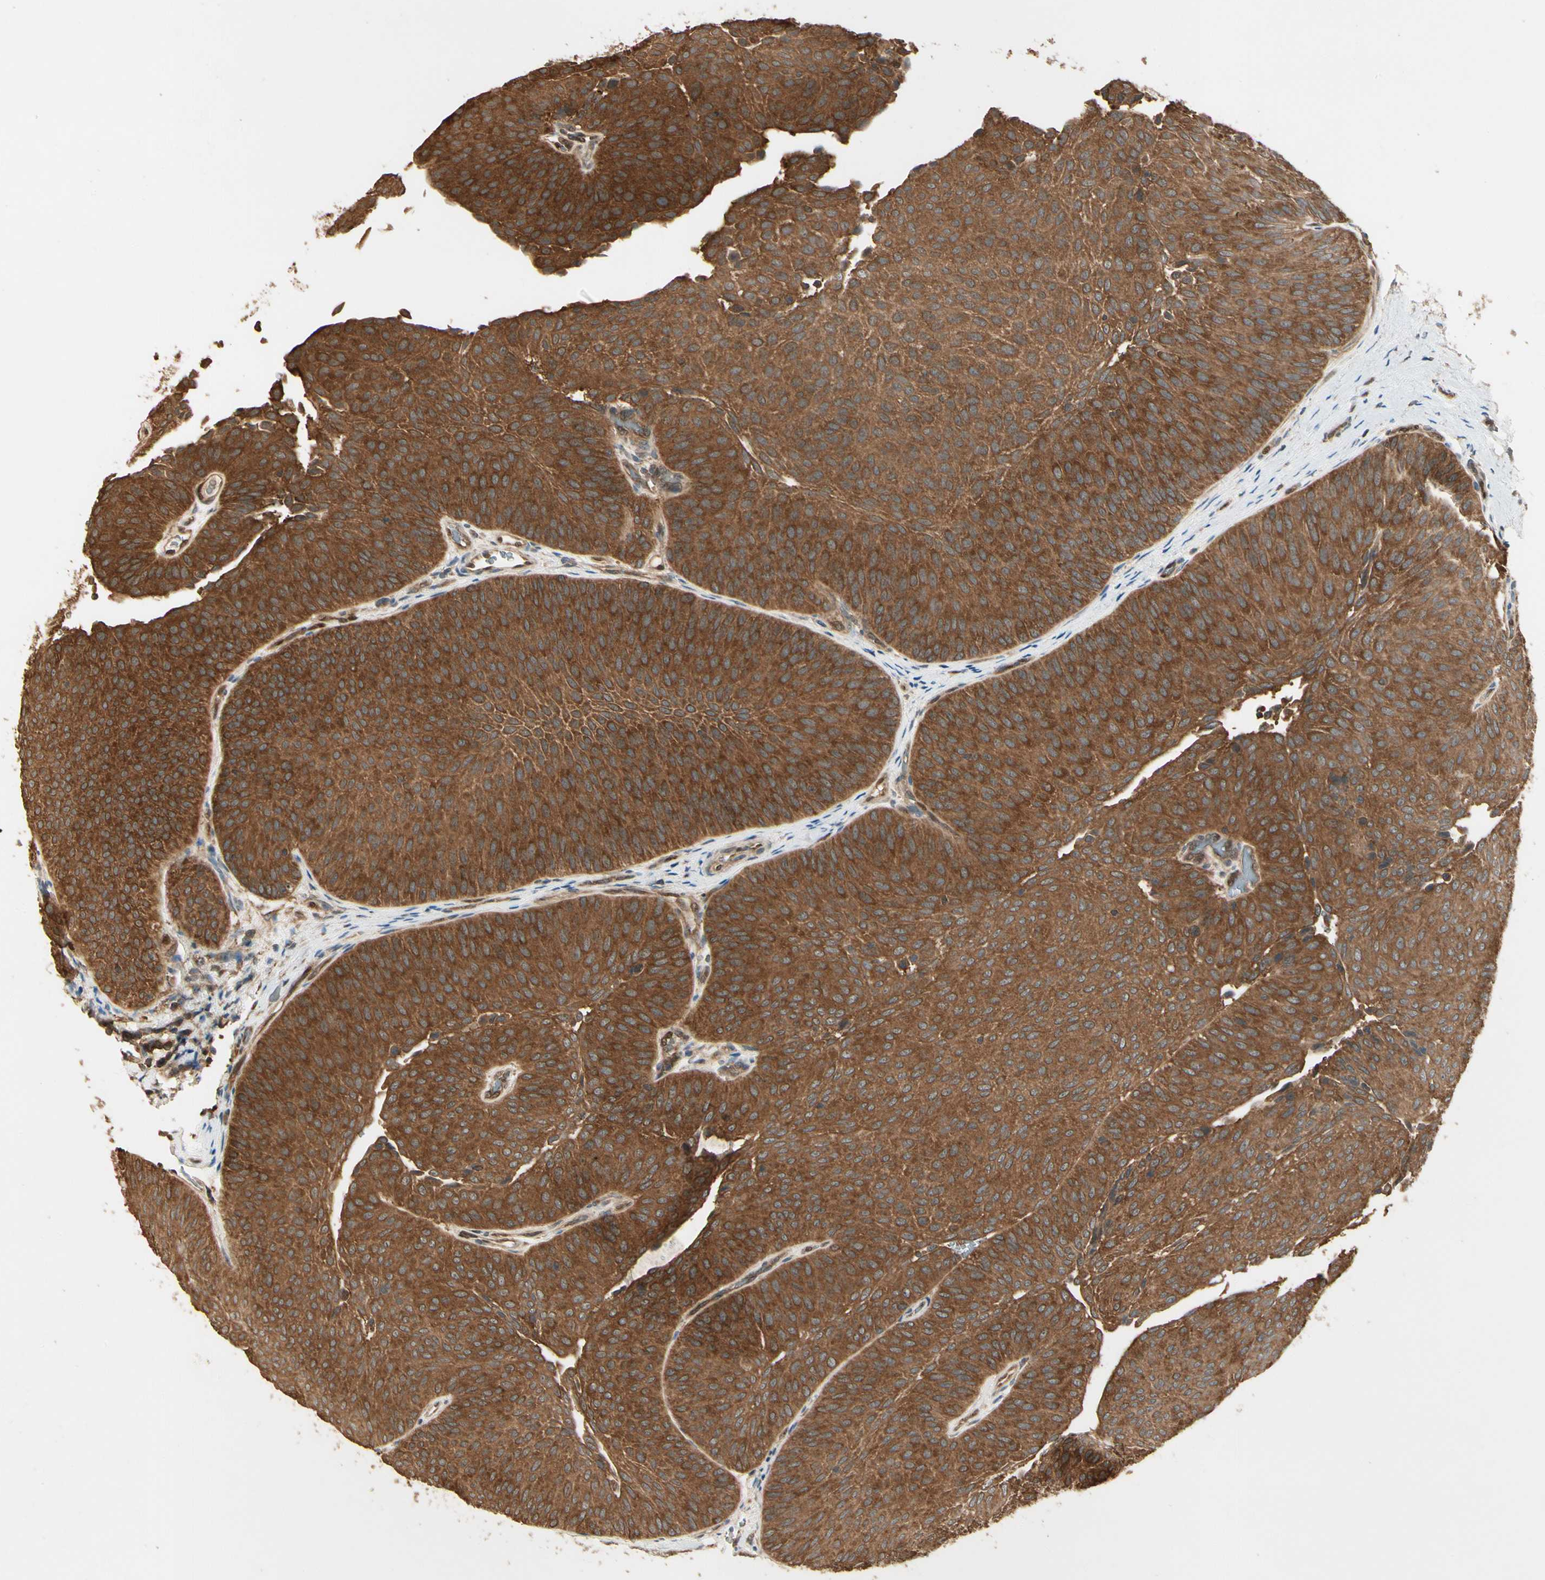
{"staining": {"intensity": "strong", "quantity": ">75%", "location": "cytoplasmic/membranous"}, "tissue": "urothelial cancer", "cell_type": "Tumor cells", "image_type": "cancer", "snomed": [{"axis": "morphology", "description": "Urothelial carcinoma, Low grade"}, {"axis": "topography", "description": "Urinary bladder"}], "caption": "A brown stain labels strong cytoplasmic/membranous positivity of a protein in low-grade urothelial carcinoma tumor cells.", "gene": "CCT7", "patient": {"sex": "female", "age": 60}}